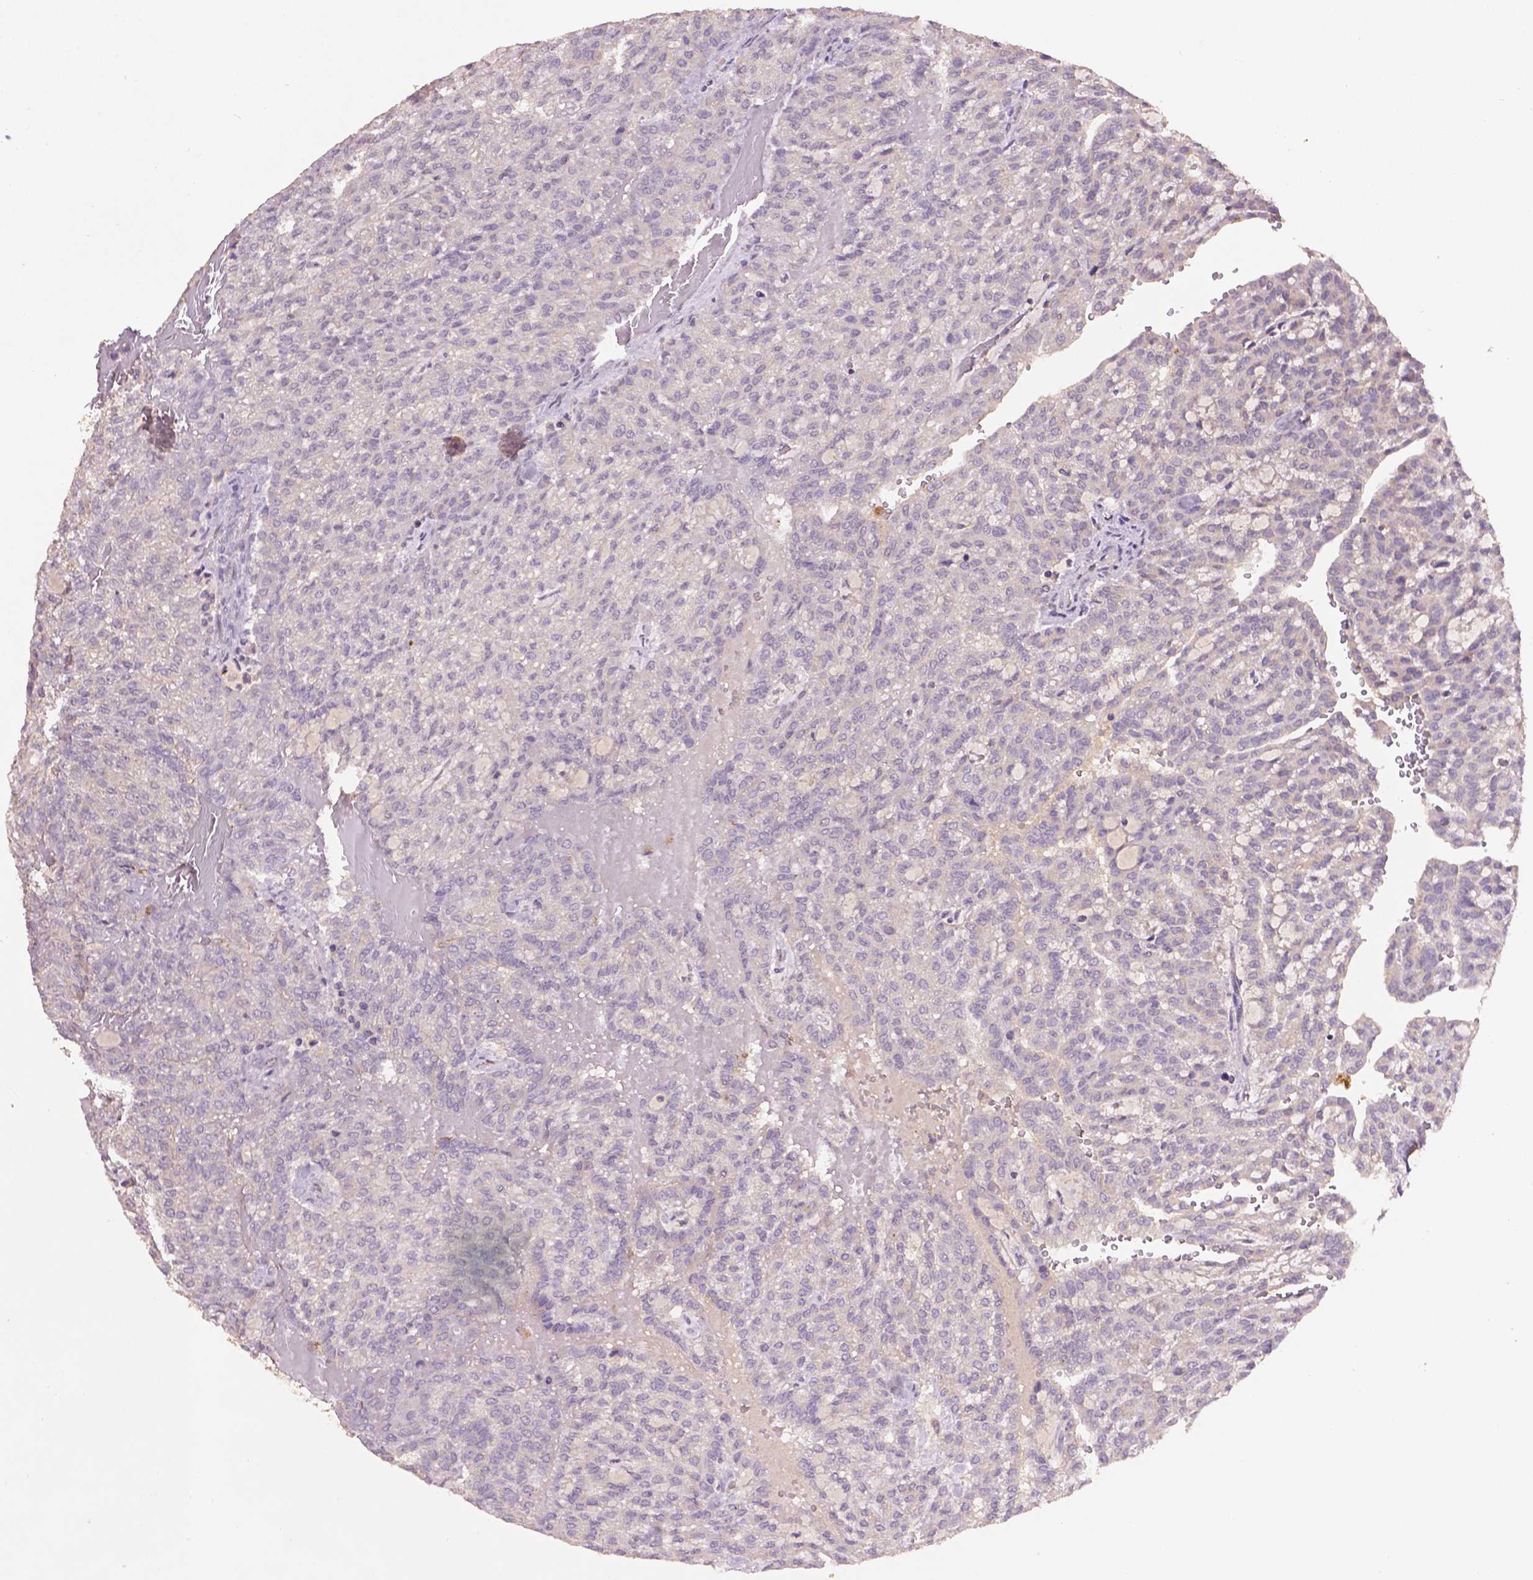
{"staining": {"intensity": "negative", "quantity": "none", "location": "none"}, "tissue": "renal cancer", "cell_type": "Tumor cells", "image_type": "cancer", "snomed": [{"axis": "morphology", "description": "Adenocarcinoma, NOS"}, {"axis": "topography", "description": "Kidney"}], "caption": "An immunohistochemistry image of adenocarcinoma (renal) is shown. There is no staining in tumor cells of adenocarcinoma (renal).", "gene": "SOX17", "patient": {"sex": "male", "age": 63}}